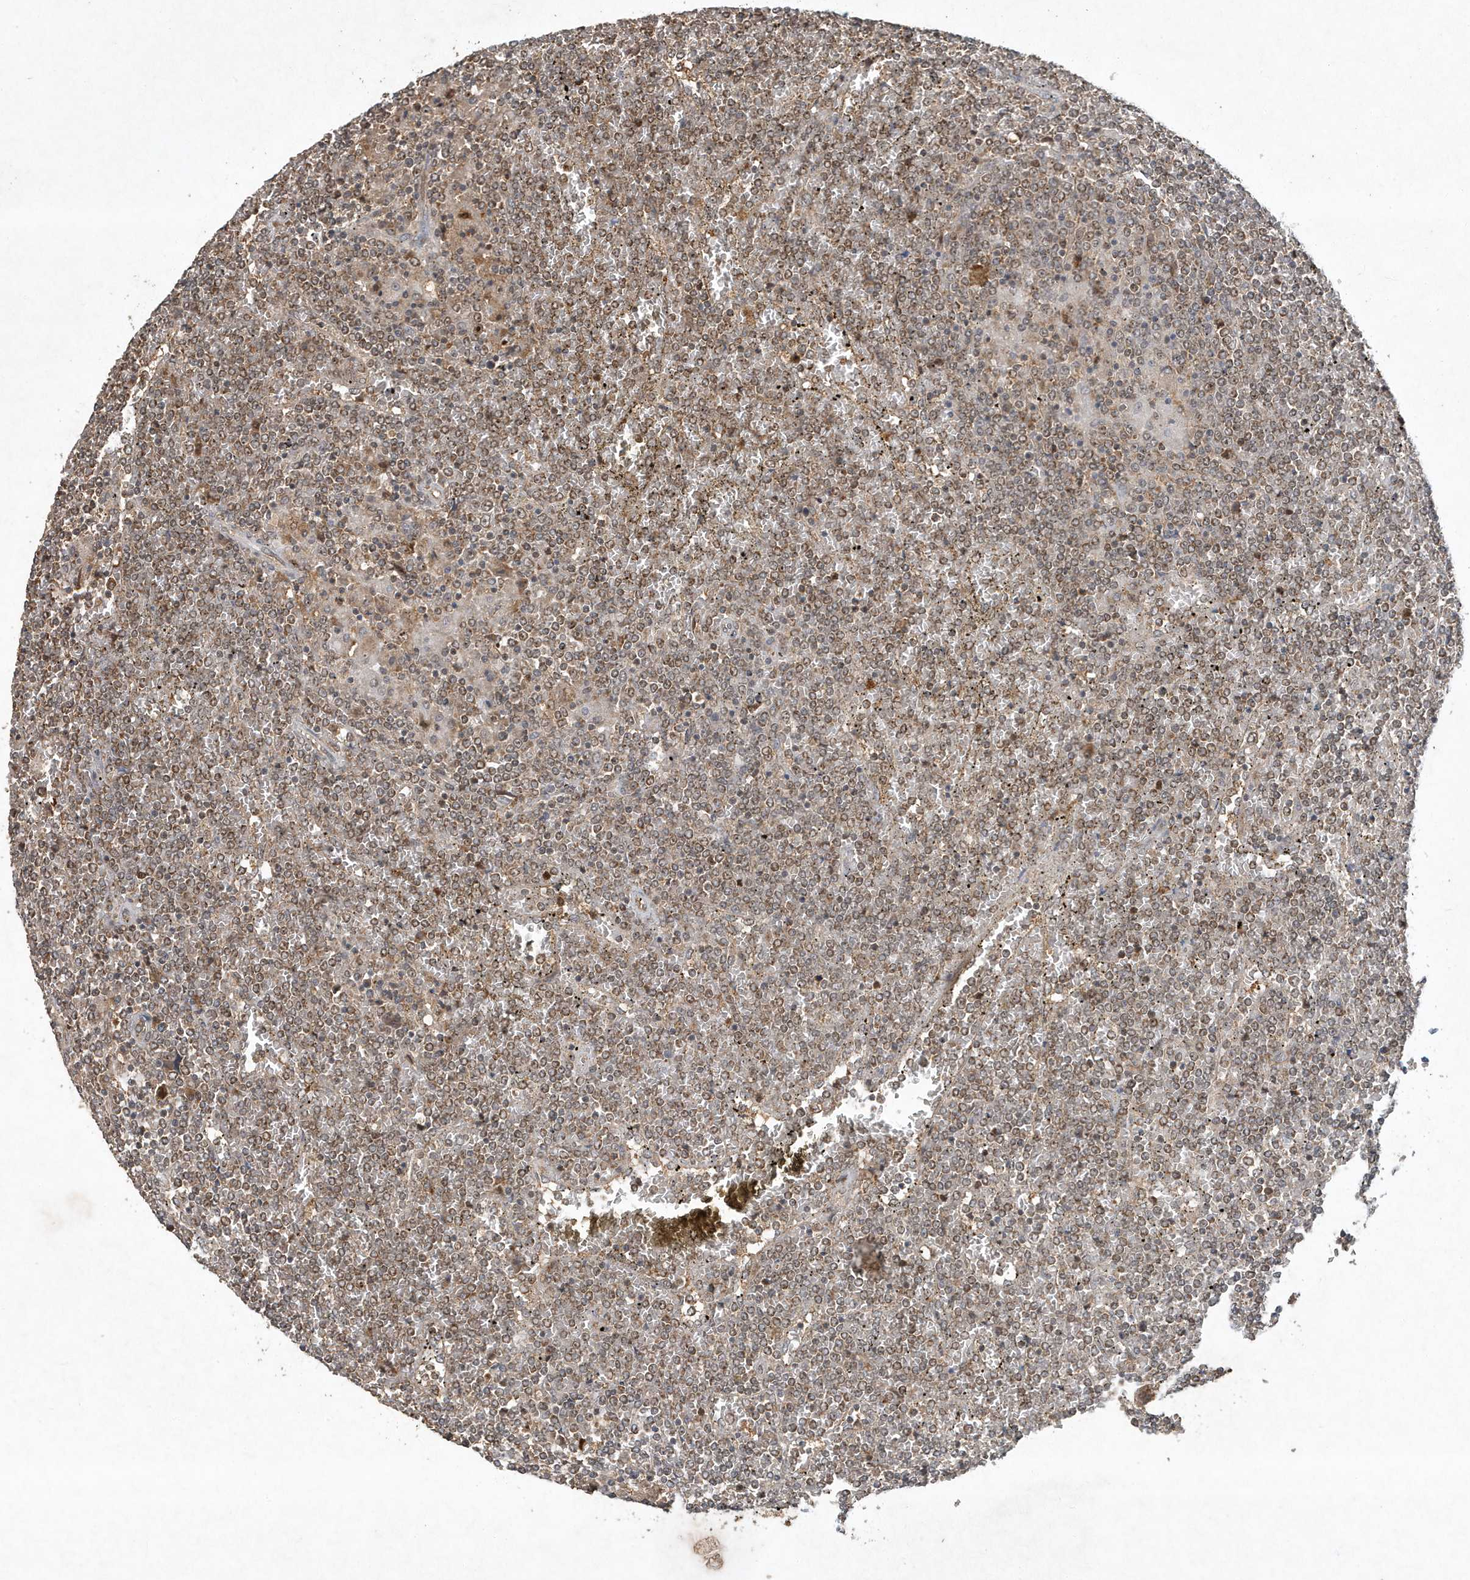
{"staining": {"intensity": "moderate", "quantity": ">75%", "location": "cytoplasmic/membranous,nuclear"}, "tissue": "lymphoma", "cell_type": "Tumor cells", "image_type": "cancer", "snomed": [{"axis": "morphology", "description": "Malignant lymphoma, non-Hodgkin's type, Low grade"}, {"axis": "topography", "description": "Spleen"}], "caption": "Moderate cytoplasmic/membranous and nuclear expression for a protein is appreciated in approximately >75% of tumor cells of malignant lymphoma, non-Hodgkin's type (low-grade) using immunohistochemistry.", "gene": "ABCB9", "patient": {"sex": "female", "age": 19}}